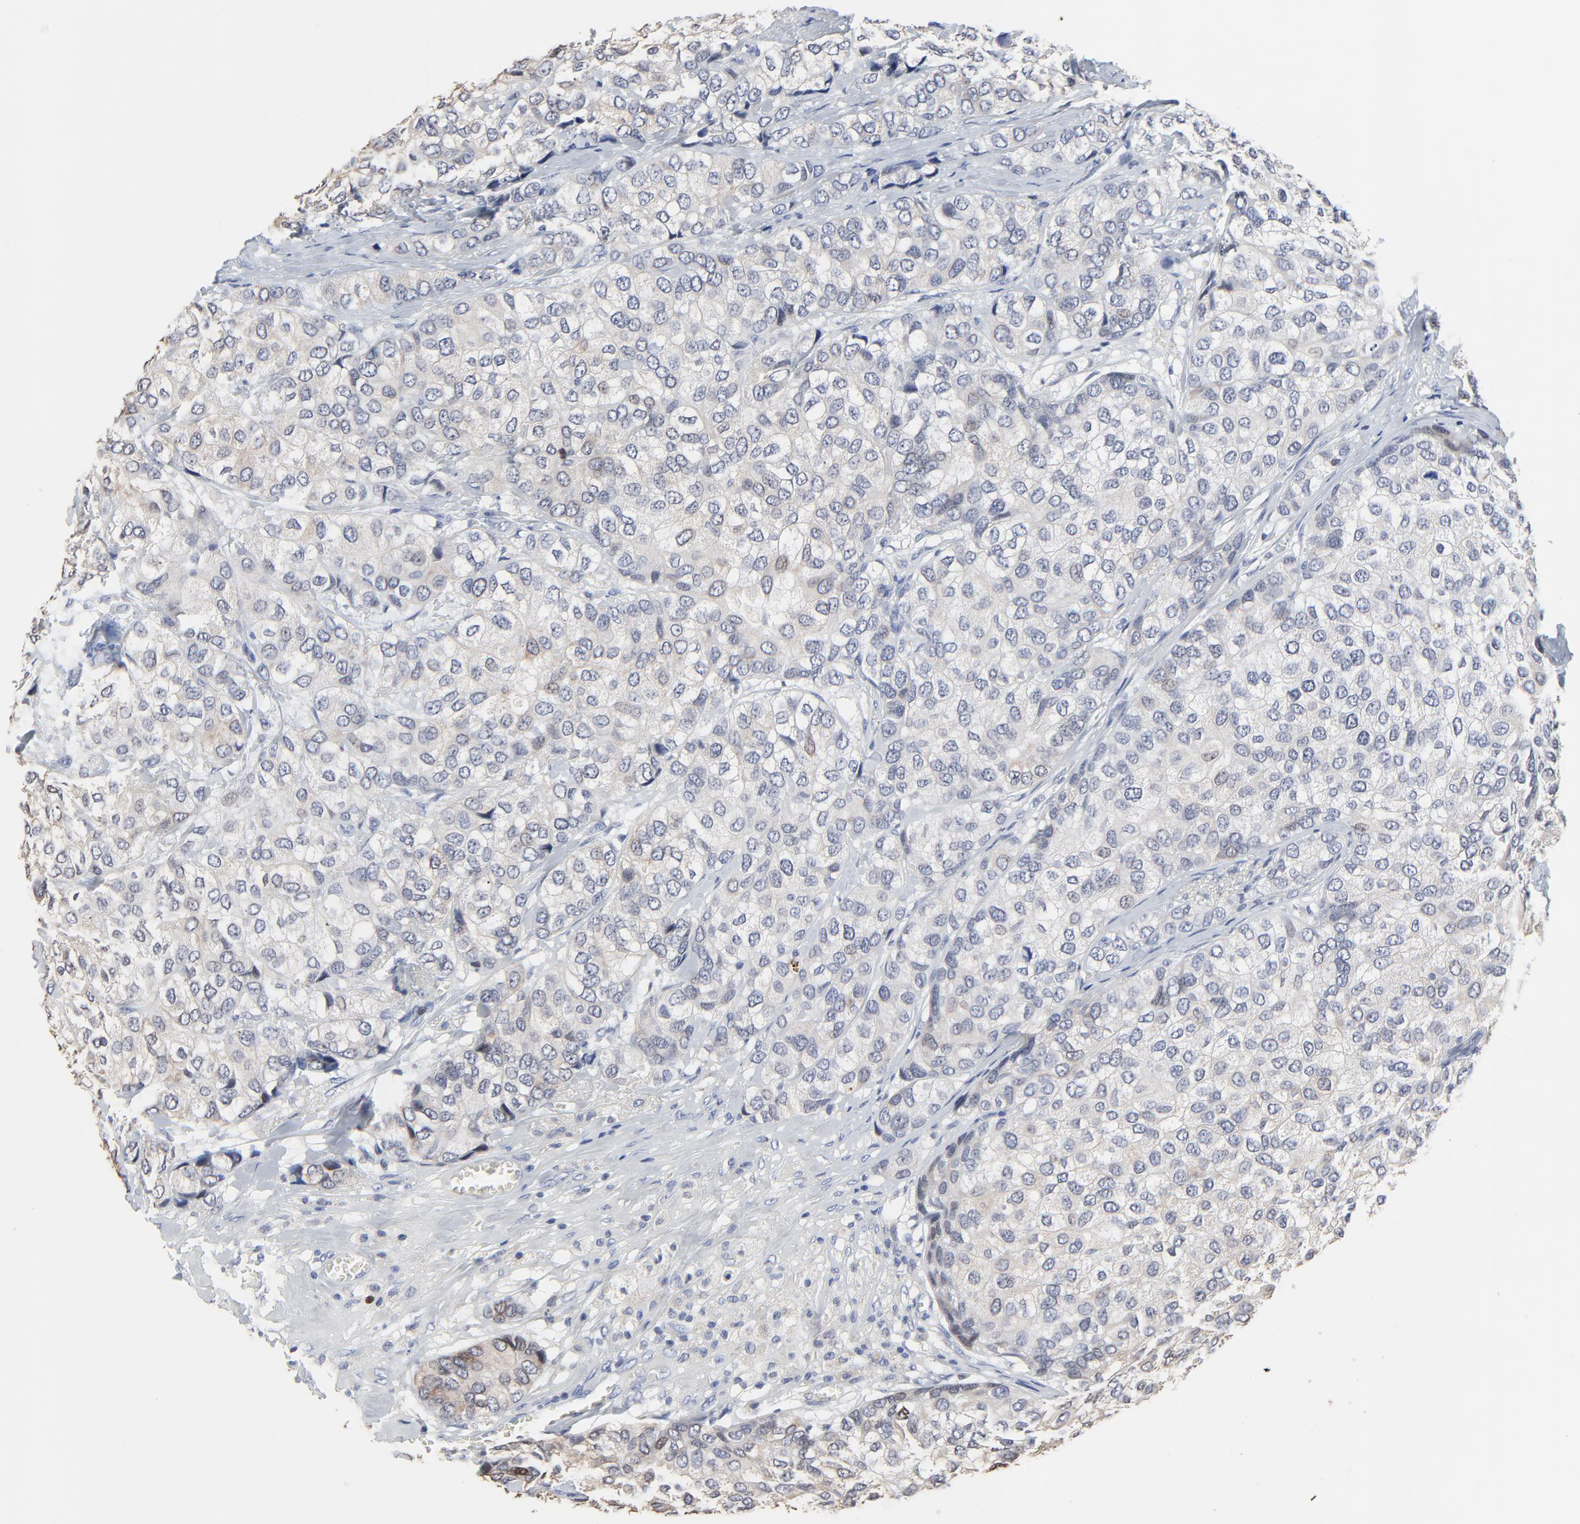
{"staining": {"intensity": "weak", "quantity": ">75%", "location": "cytoplasmic/membranous"}, "tissue": "breast cancer", "cell_type": "Tumor cells", "image_type": "cancer", "snomed": [{"axis": "morphology", "description": "Duct carcinoma"}, {"axis": "topography", "description": "Breast"}], "caption": "Protein expression by IHC reveals weak cytoplasmic/membranous staining in approximately >75% of tumor cells in infiltrating ductal carcinoma (breast).", "gene": "LNX1", "patient": {"sex": "female", "age": 68}}